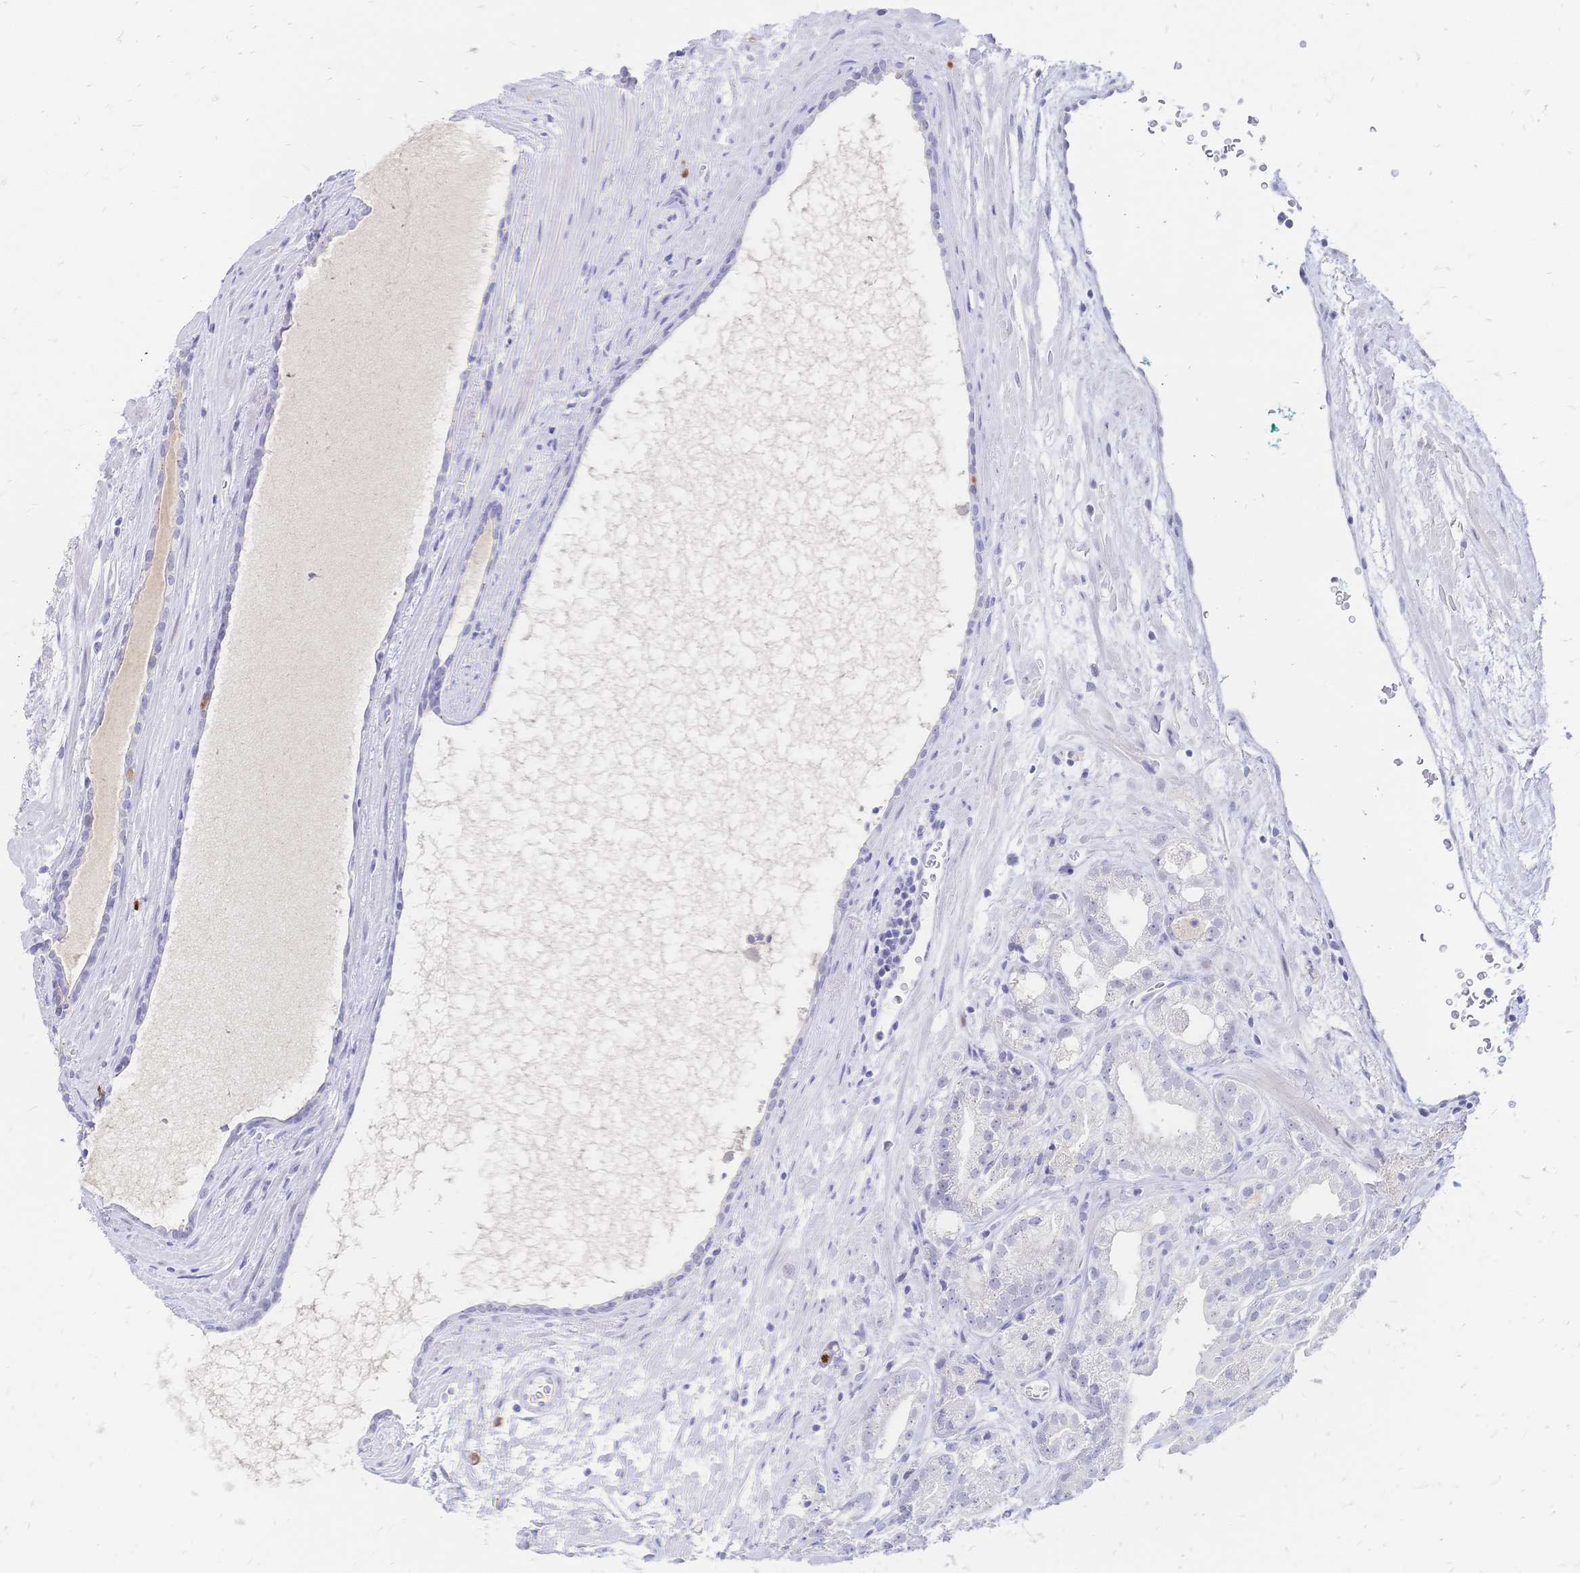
{"staining": {"intensity": "negative", "quantity": "none", "location": "none"}, "tissue": "prostate cancer", "cell_type": "Tumor cells", "image_type": "cancer", "snomed": [{"axis": "morphology", "description": "Adenocarcinoma, High grade"}, {"axis": "topography", "description": "Prostate"}], "caption": "Histopathology image shows no protein positivity in tumor cells of prostate adenocarcinoma (high-grade) tissue.", "gene": "PSORS1C2", "patient": {"sex": "male", "age": 68}}